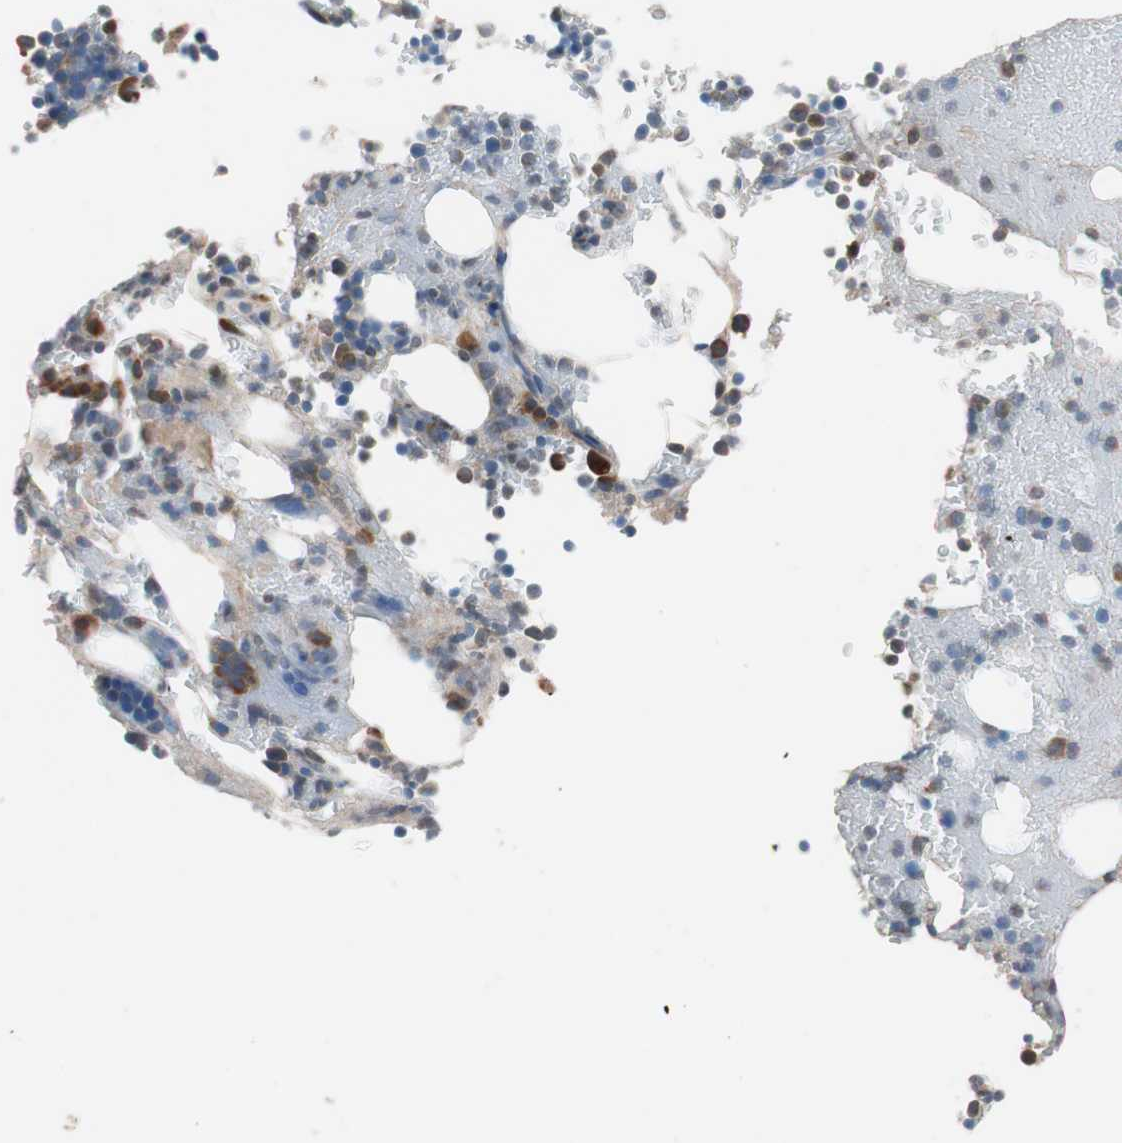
{"staining": {"intensity": "moderate", "quantity": "25%-75%", "location": "cytoplasmic/membranous"}, "tissue": "bone marrow", "cell_type": "Hematopoietic cells", "image_type": "normal", "snomed": [{"axis": "morphology", "description": "Normal tissue, NOS"}, {"axis": "topography", "description": "Bone marrow"}], "caption": "Immunohistochemical staining of unremarkable bone marrow shows medium levels of moderate cytoplasmic/membranous positivity in approximately 25%-75% of hematopoietic cells.", "gene": "FAAH", "patient": {"sex": "female", "age": 73}}